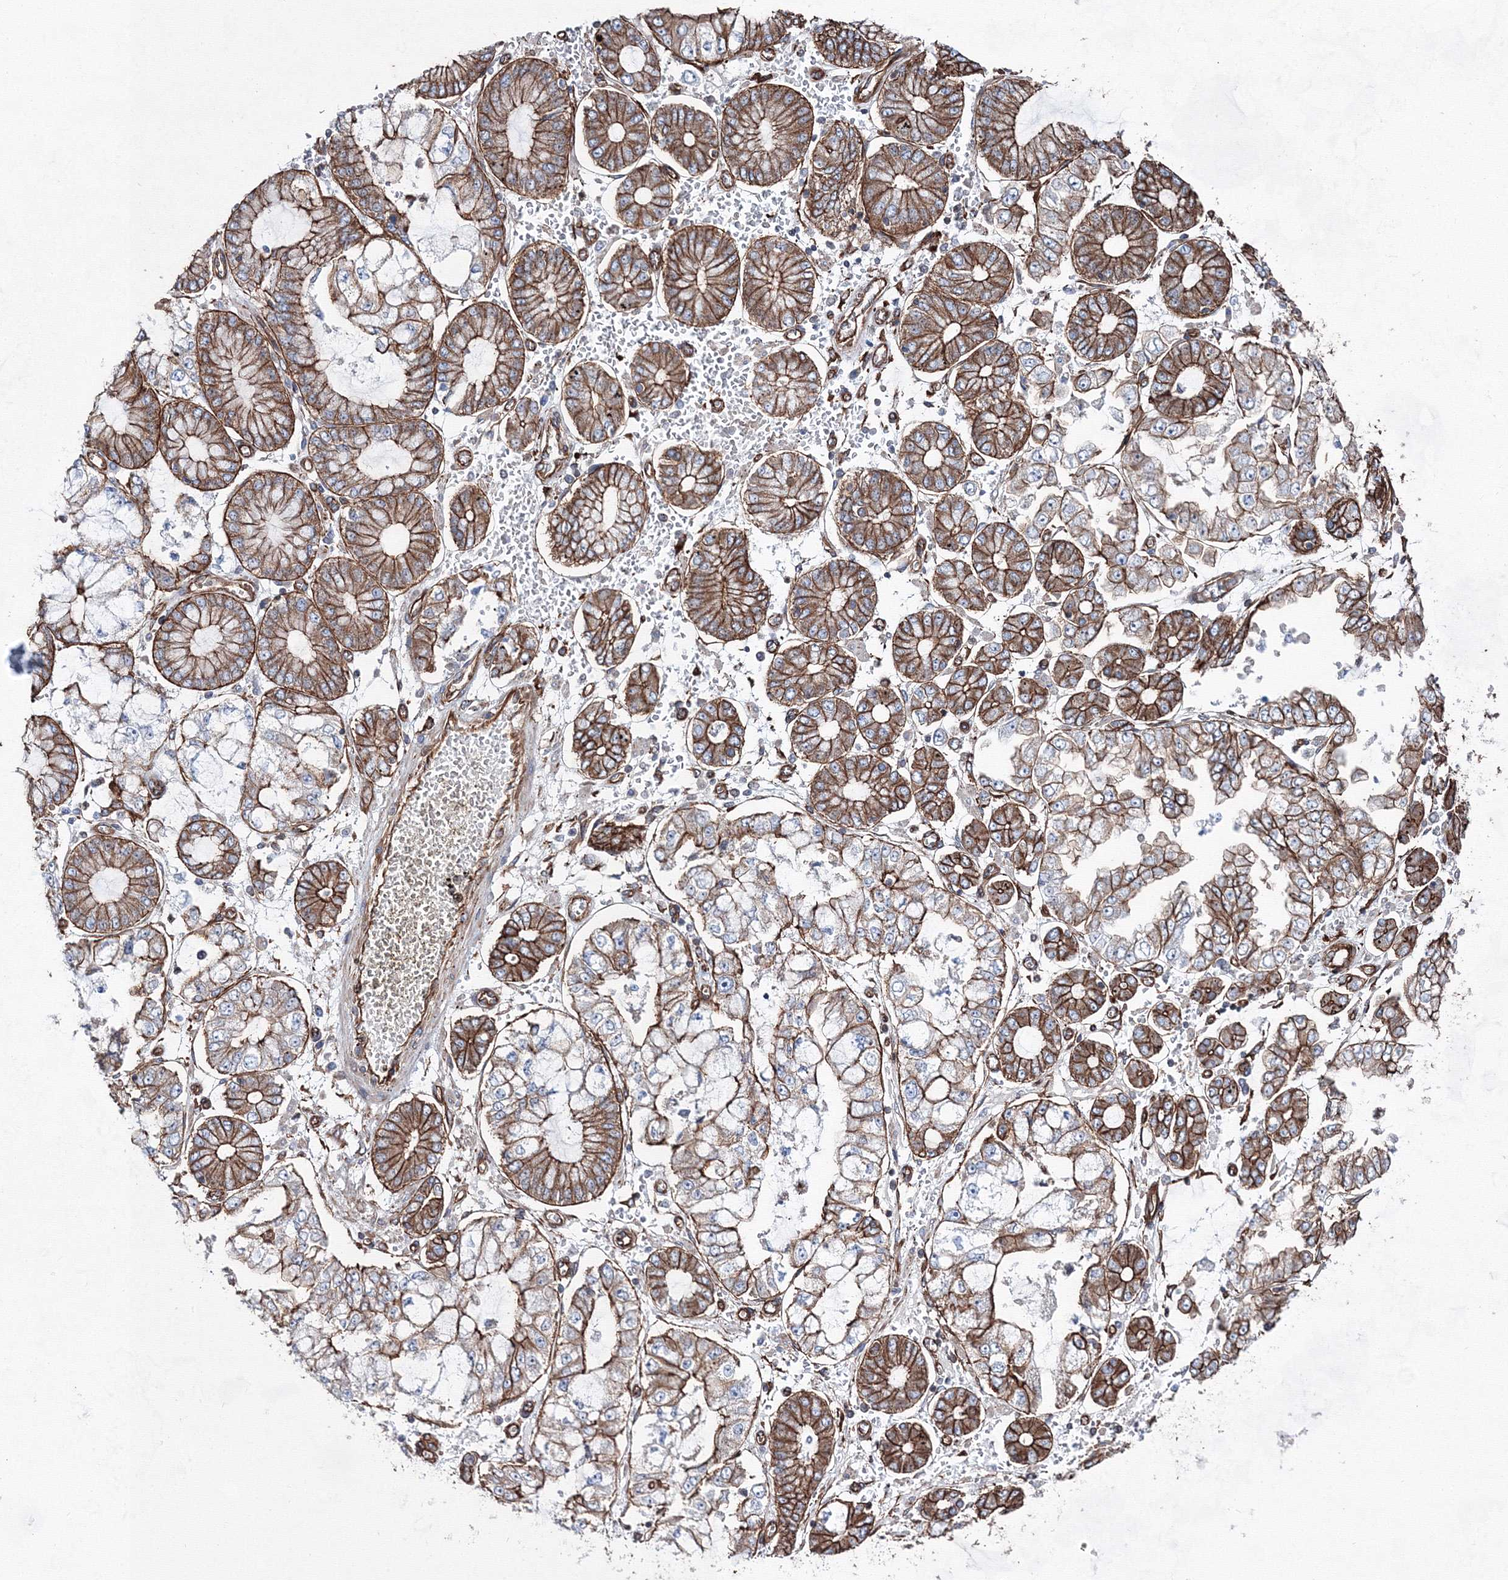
{"staining": {"intensity": "strong", "quantity": ">75%", "location": "cytoplasmic/membranous"}, "tissue": "stomach cancer", "cell_type": "Tumor cells", "image_type": "cancer", "snomed": [{"axis": "morphology", "description": "Adenocarcinoma, NOS"}, {"axis": "topography", "description": "Stomach"}], "caption": "A micrograph showing strong cytoplasmic/membranous expression in approximately >75% of tumor cells in stomach cancer (adenocarcinoma), as visualized by brown immunohistochemical staining.", "gene": "ANKRD37", "patient": {"sex": "male", "age": 76}}